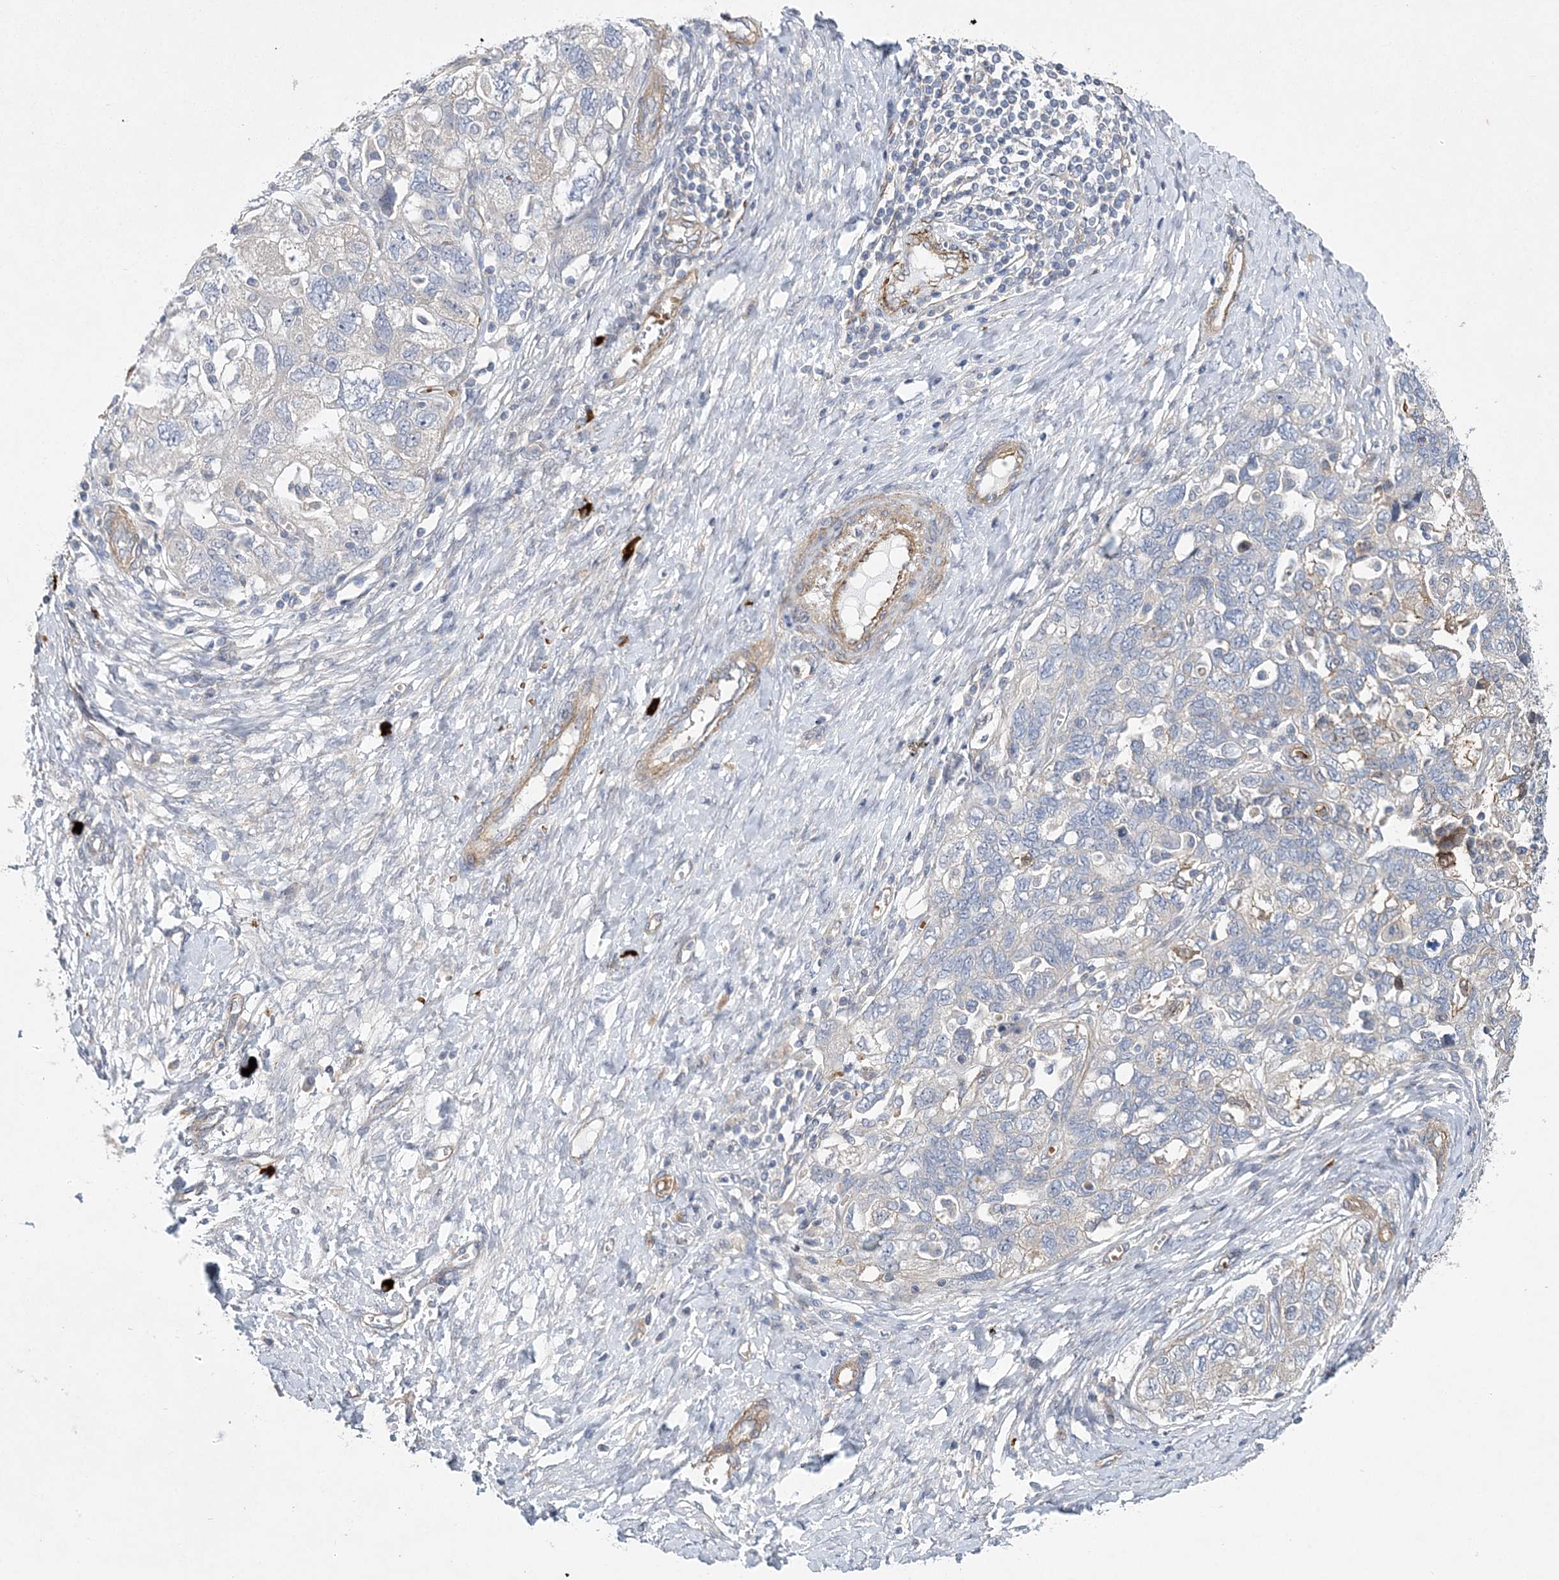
{"staining": {"intensity": "negative", "quantity": "none", "location": "none"}, "tissue": "ovarian cancer", "cell_type": "Tumor cells", "image_type": "cancer", "snomed": [{"axis": "morphology", "description": "Carcinoma, NOS"}, {"axis": "morphology", "description": "Cystadenocarcinoma, serous, NOS"}, {"axis": "topography", "description": "Ovary"}], "caption": "DAB immunohistochemical staining of ovarian cancer shows no significant expression in tumor cells.", "gene": "CALN1", "patient": {"sex": "female", "age": 69}}